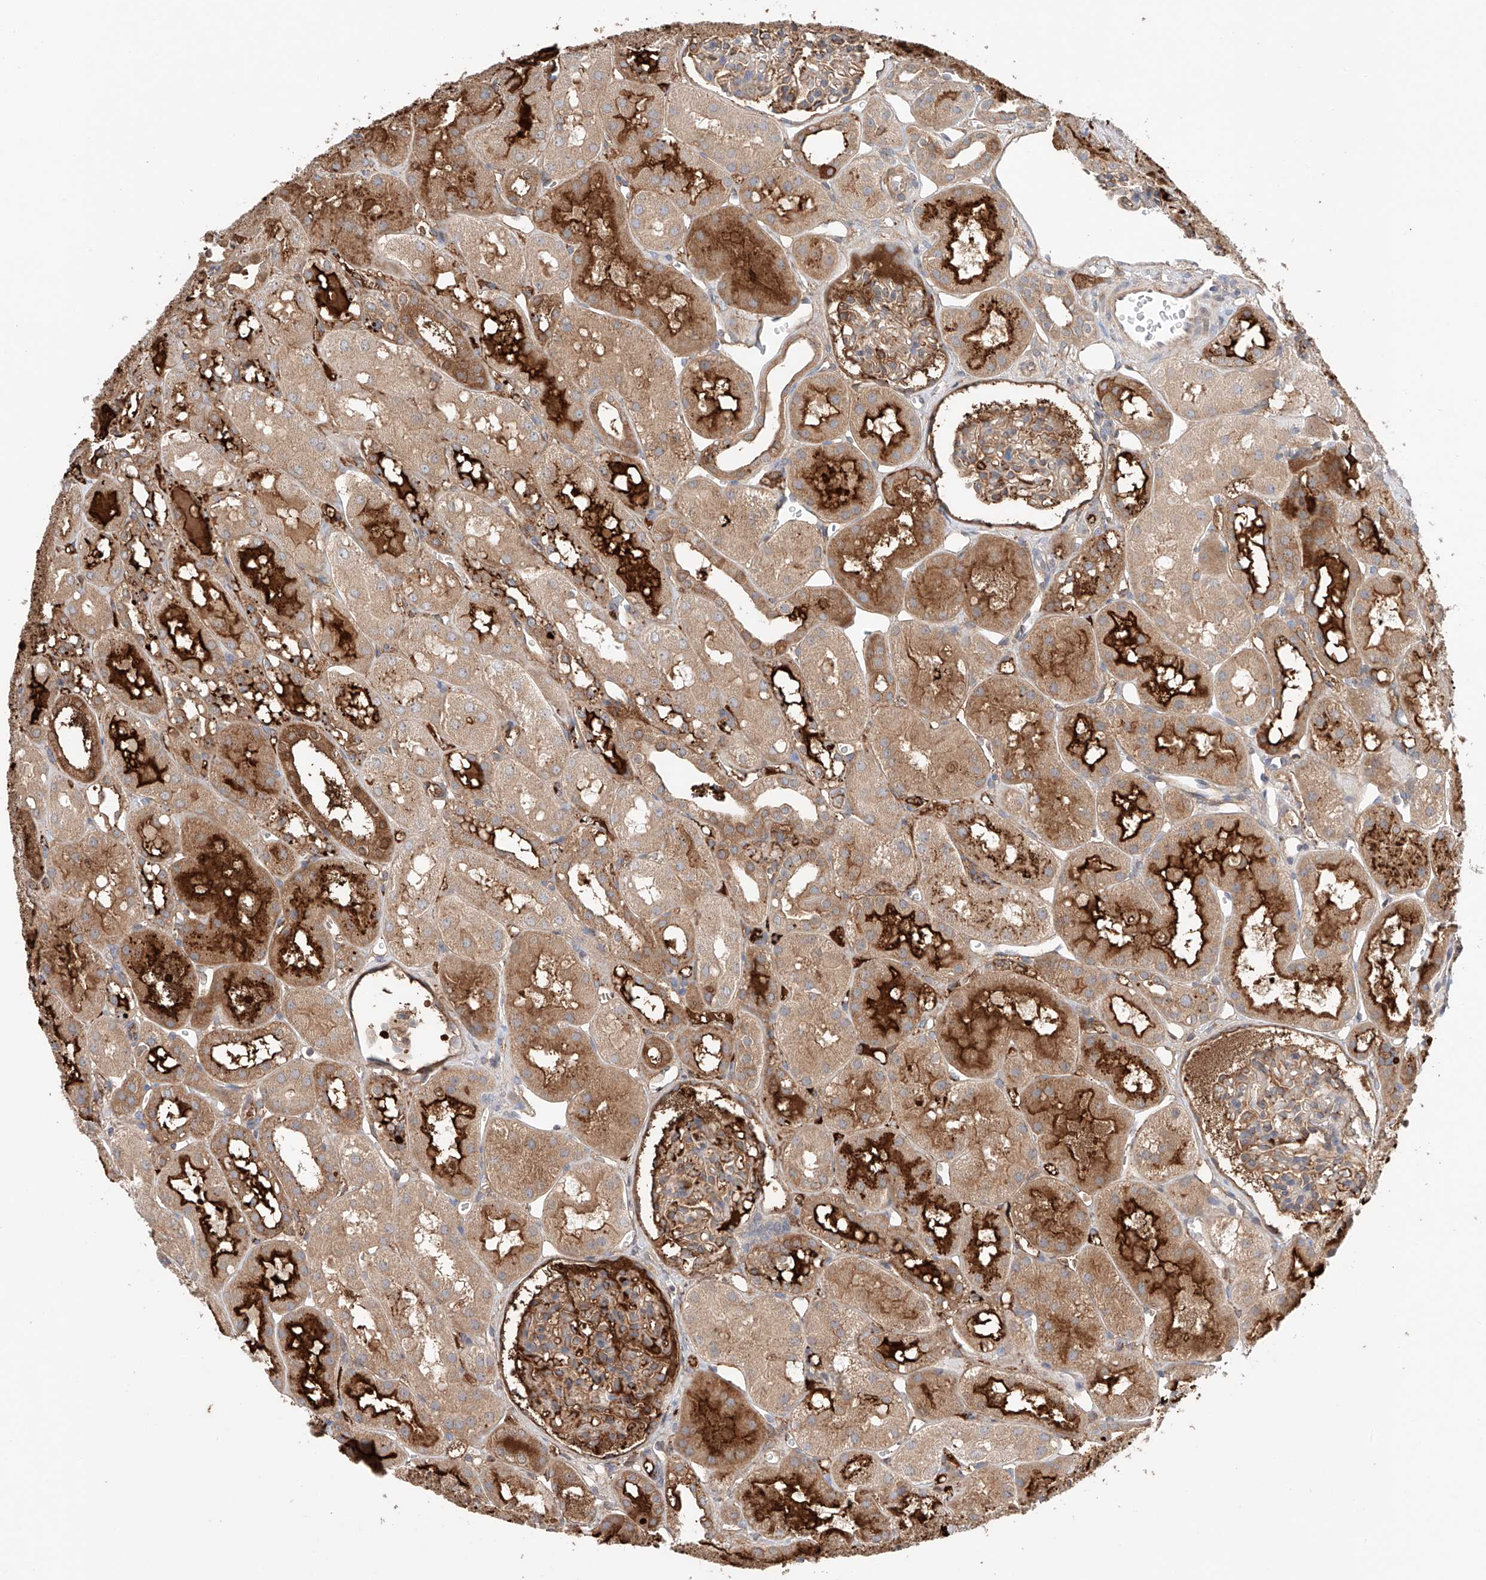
{"staining": {"intensity": "weak", "quantity": "25%-75%", "location": "cytoplasmic/membranous"}, "tissue": "kidney", "cell_type": "Cells in glomeruli", "image_type": "normal", "snomed": [{"axis": "morphology", "description": "Normal tissue, NOS"}, {"axis": "topography", "description": "Kidney"}], "caption": "Approximately 25%-75% of cells in glomeruli in normal human kidney reveal weak cytoplasmic/membranous protein expression as visualized by brown immunohistochemical staining.", "gene": "PGGT1B", "patient": {"sex": "male", "age": 16}}